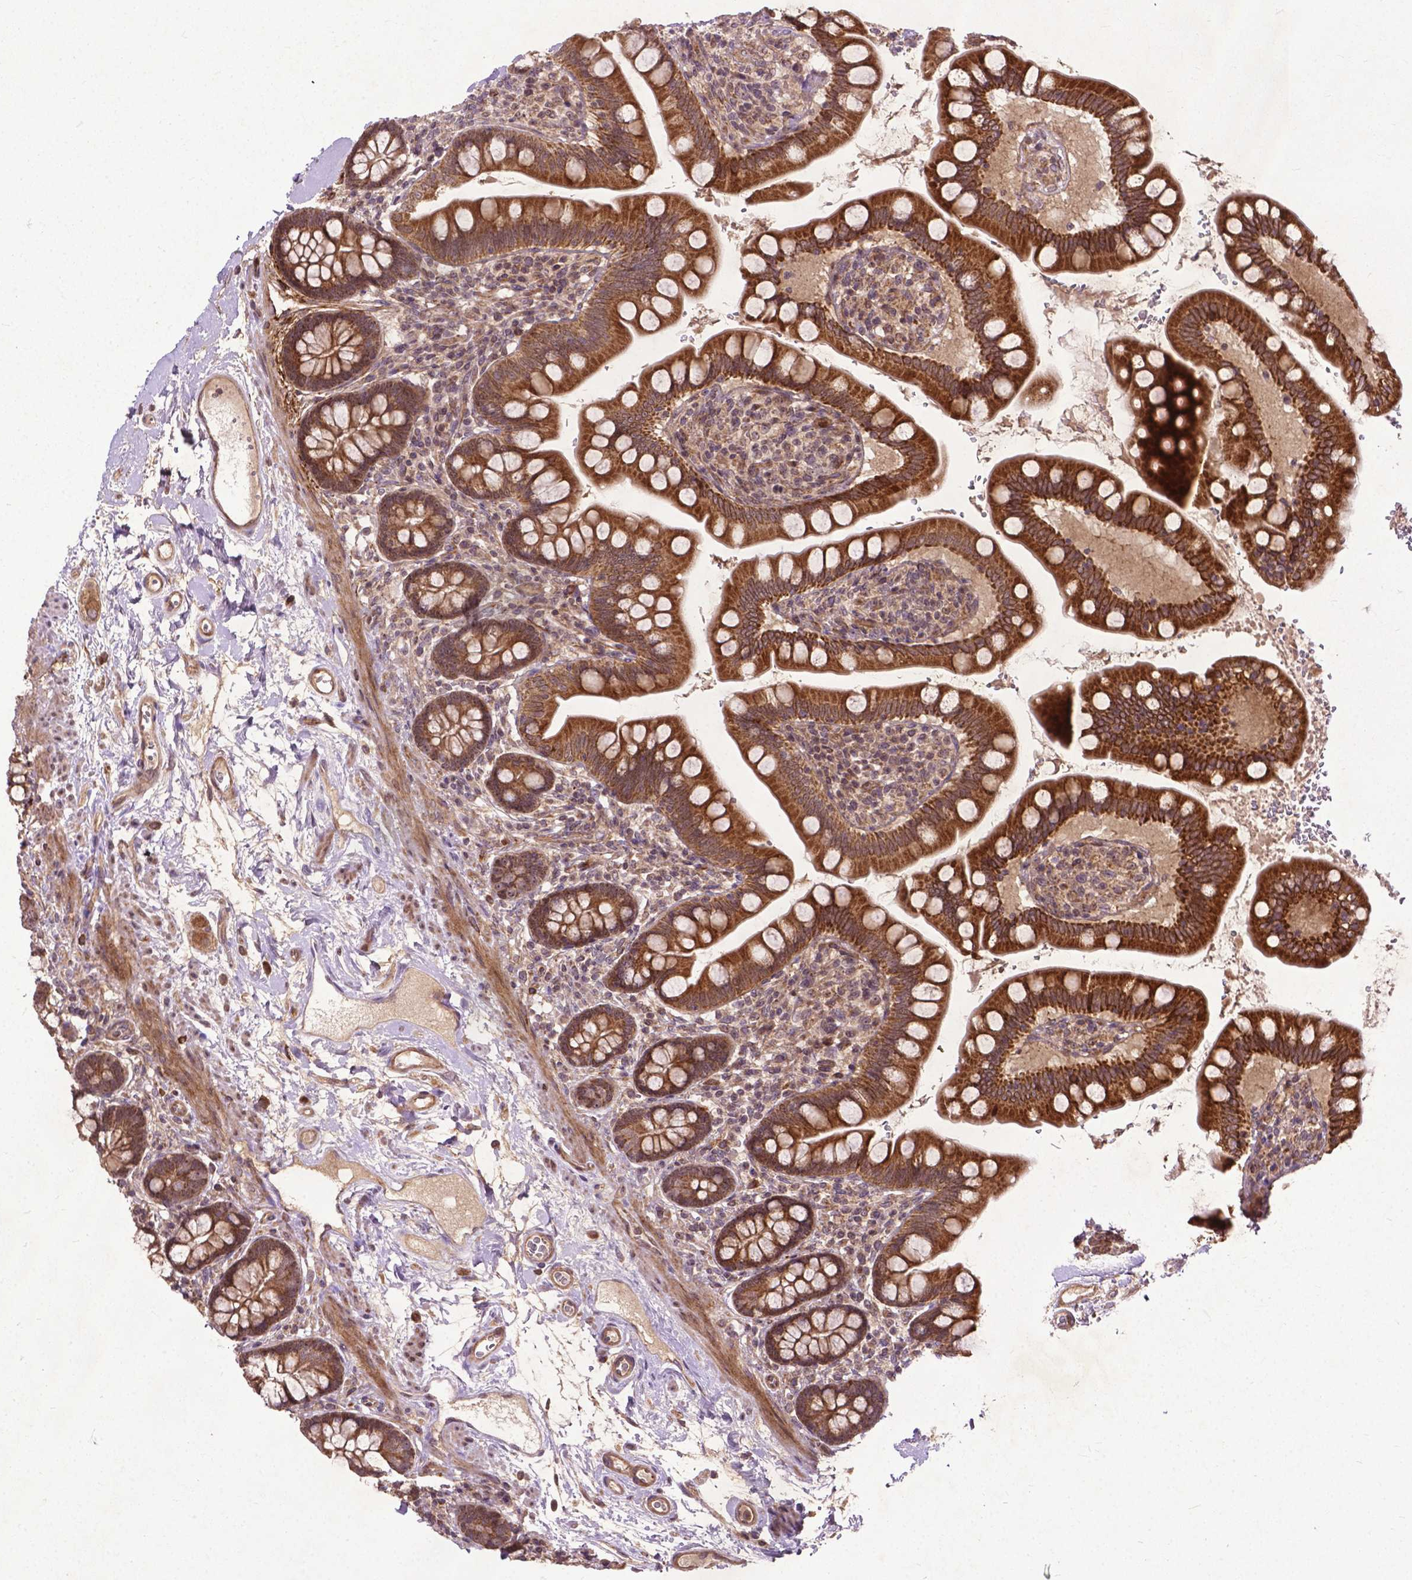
{"staining": {"intensity": "strong", "quantity": ">75%", "location": "cytoplasmic/membranous"}, "tissue": "small intestine", "cell_type": "Glandular cells", "image_type": "normal", "snomed": [{"axis": "morphology", "description": "Normal tissue, NOS"}, {"axis": "topography", "description": "Small intestine"}], "caption": "Brown immunohistochemical staining in benign small intestine exhibits strong cytoplasmic/membranous expression in about >75% of glandular cells.", "gene": "PARP3", "patient": {"sex": "female", "age": 56}}